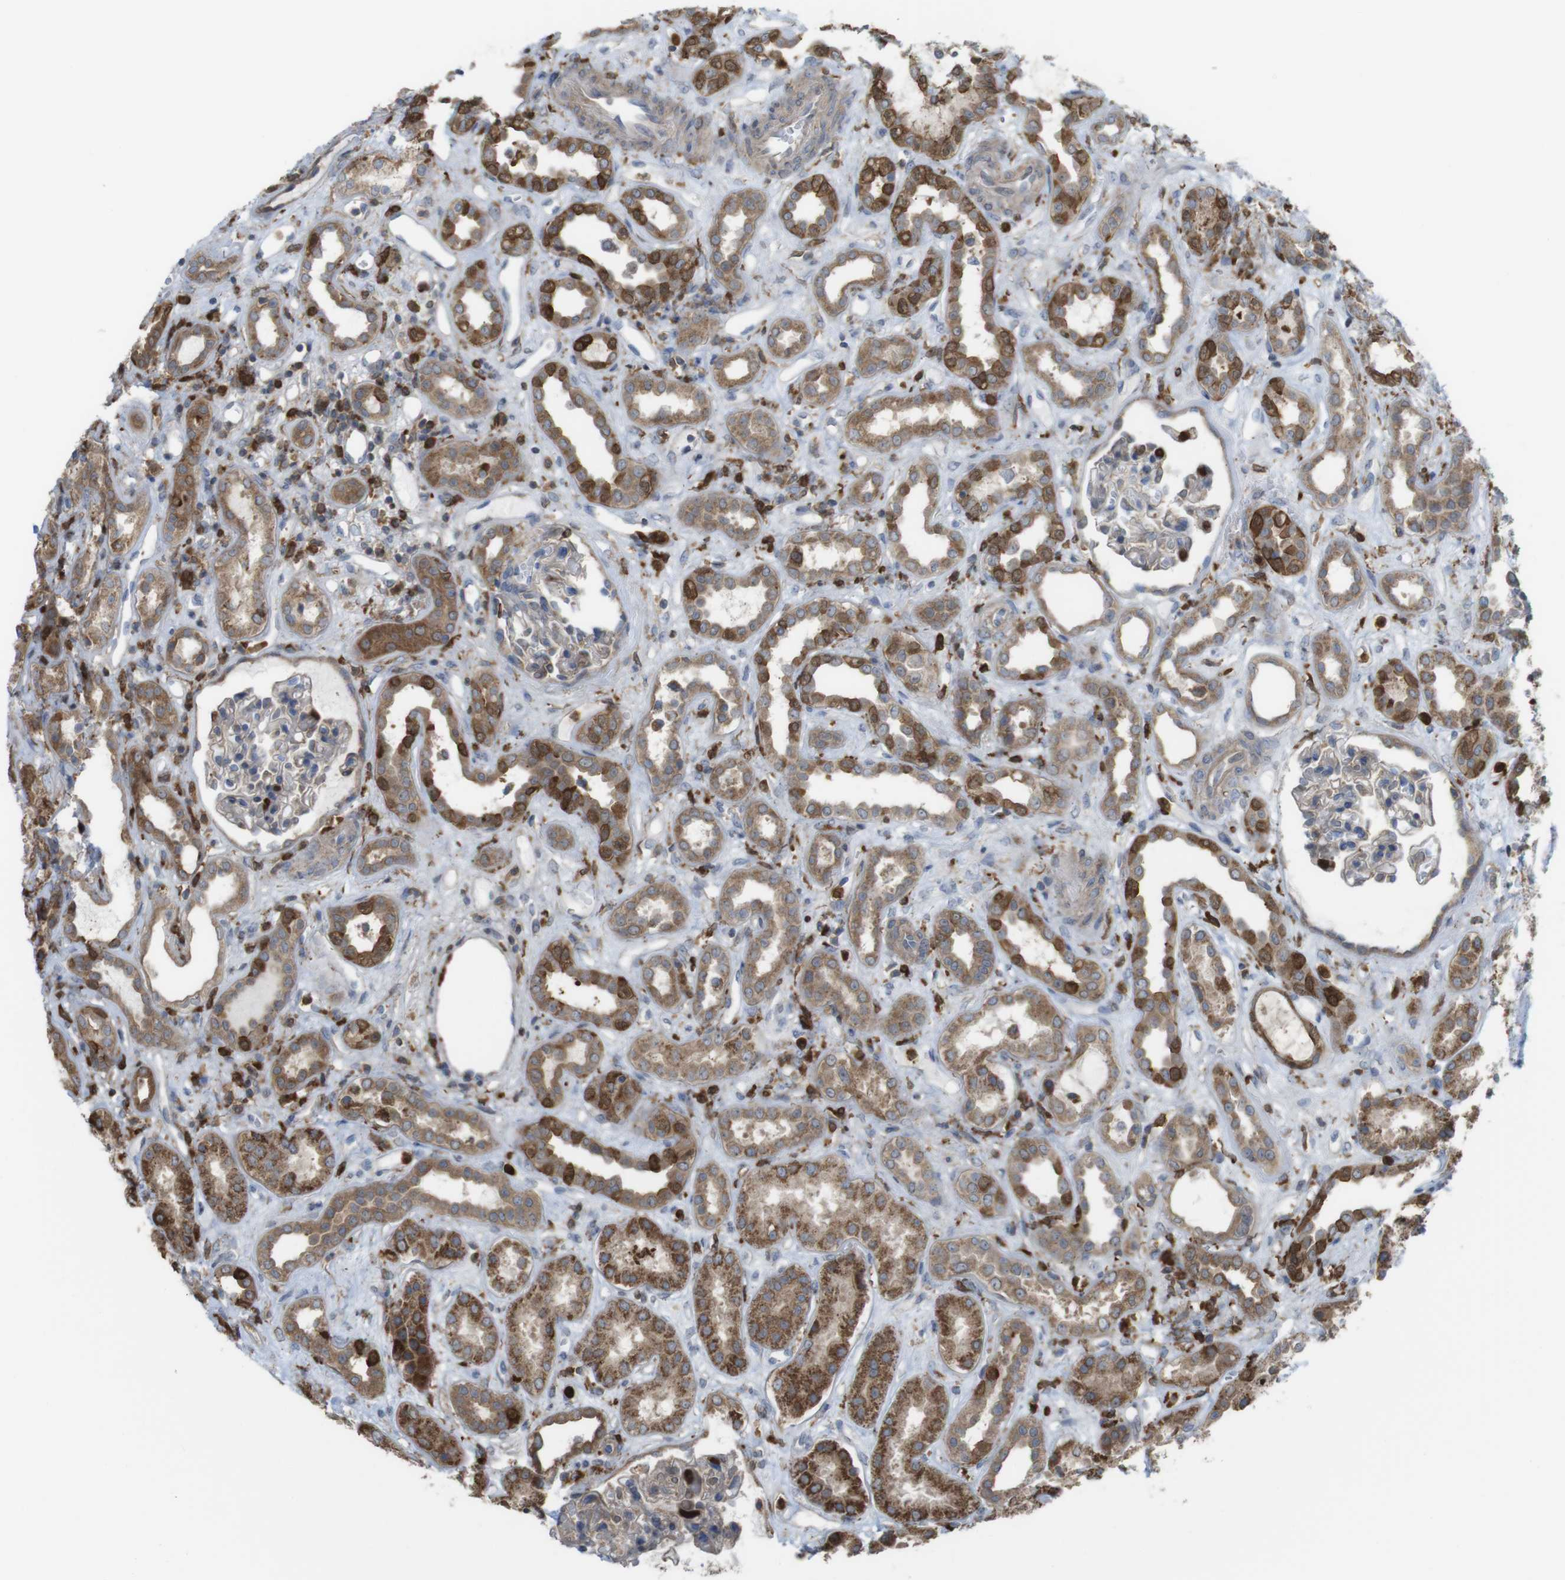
{"staining": {"intensity": "weak", "quantity": "<25%", "location": "cytoplasmic/membranous"}, "tissue": "kidney", "cell_type": "Cells in glomeruli", "image_type": "normal", "snomed": [{"axis": "morphology", "description": "Normal tissue, NOS"}, {"axis": "topography", "description": "Kidney"}], "caption": "Human kidney stained for a protein using immunohistochemistry (IHC) reveals no staining in cells in glomeruli.", "gene": "PRKCD", "patient": {"sex": "male", "age": 59}}